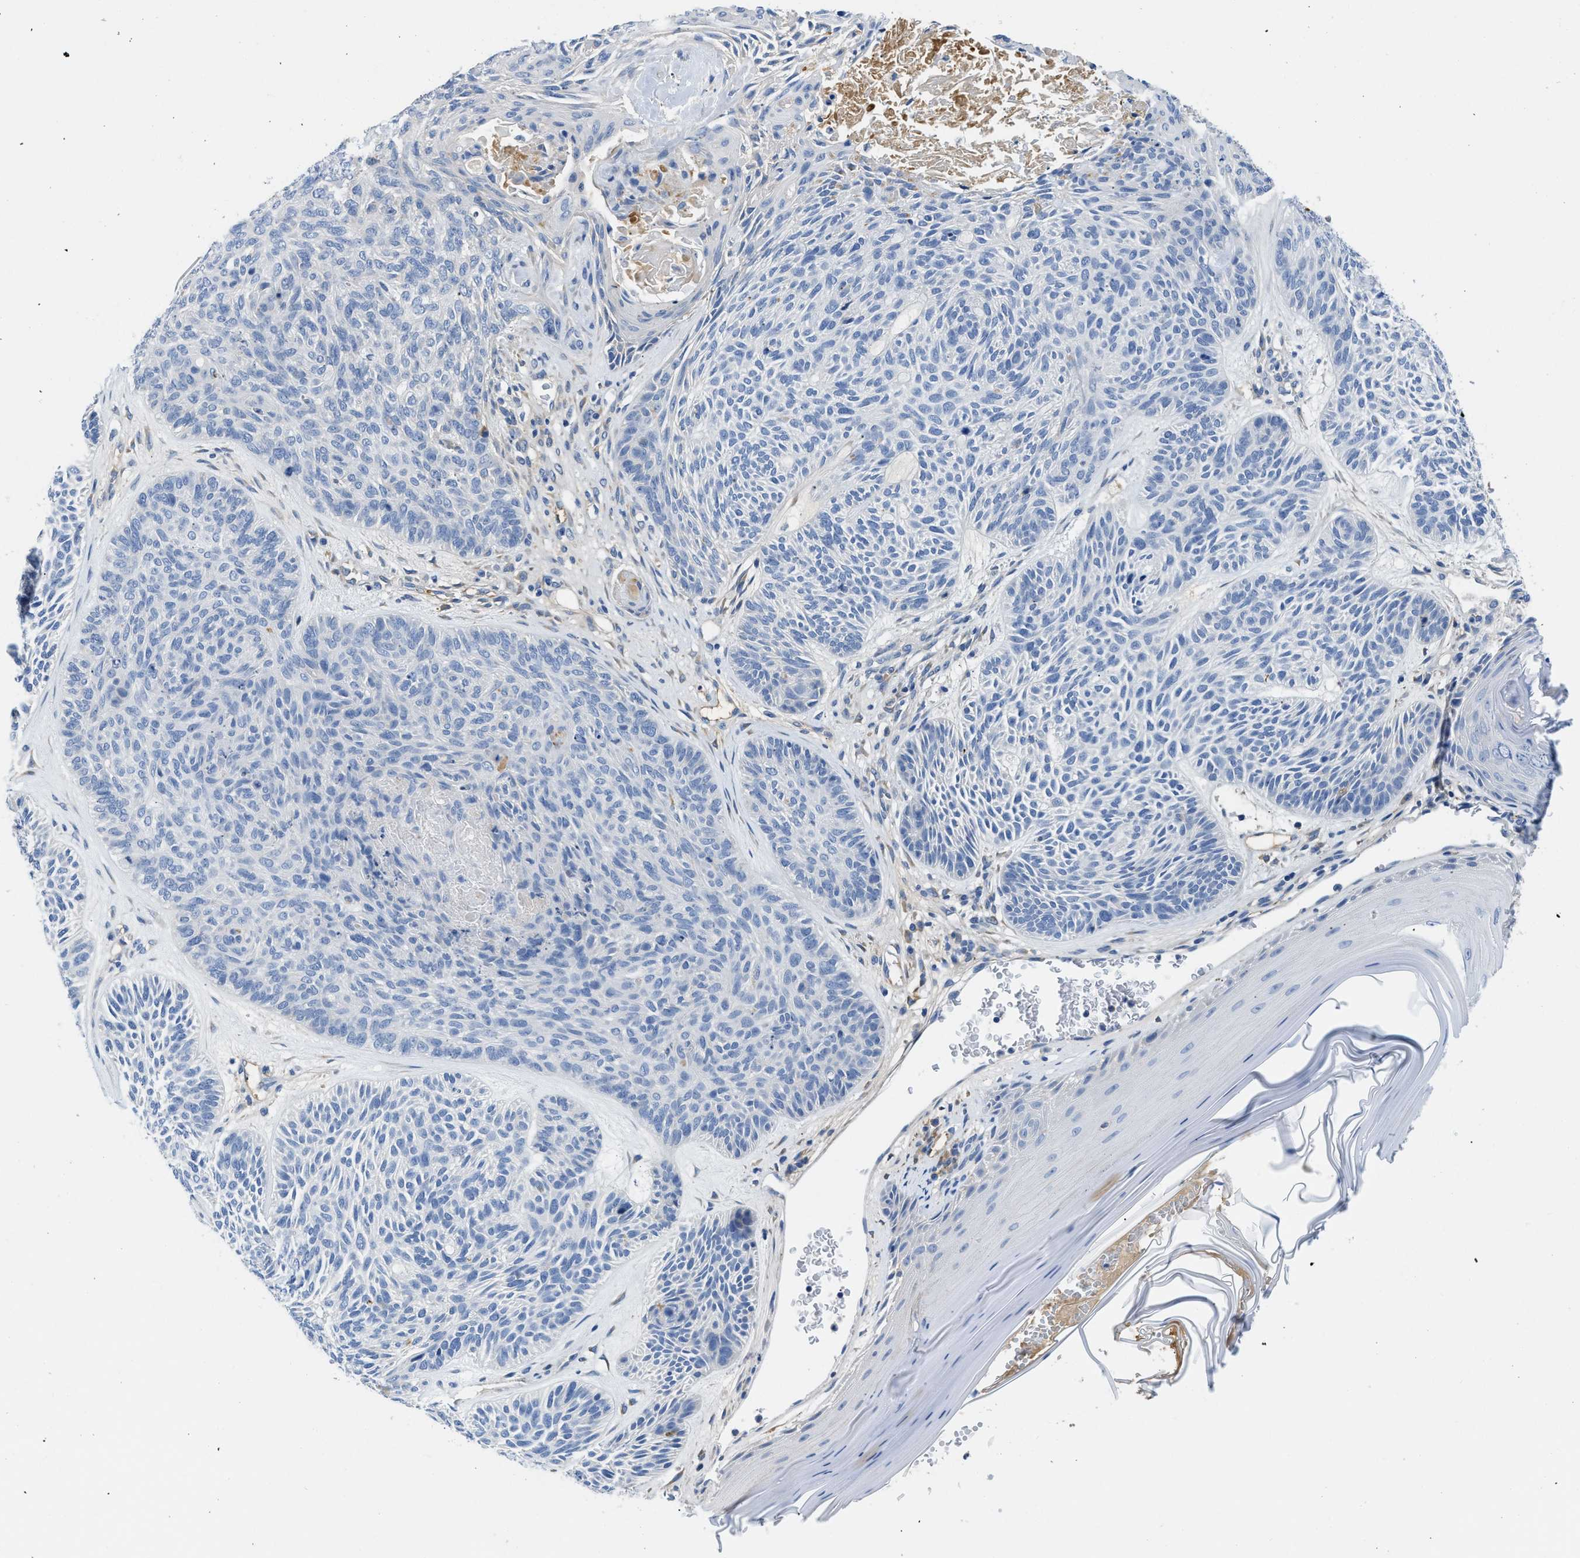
{"staining": {"intensity": "negative", "quantity": "none", "location": "none"}, "tissue": "skin cancer", "cell_type": "Tumor cells", "image_type": "cancer", "snomed": [{"axis": "morphology", "description": "Basal cell carcinoma"}, {"axis": "topography", "description": "Skin"}], "caption": "Image shows no protein expression in tumor cells of skin basal cell carcinoma tissue. (DAB immunohistochemistry (IHC), high magnification).", "gene": "C1S", "patient": {"sex": "male", "age": 55}}